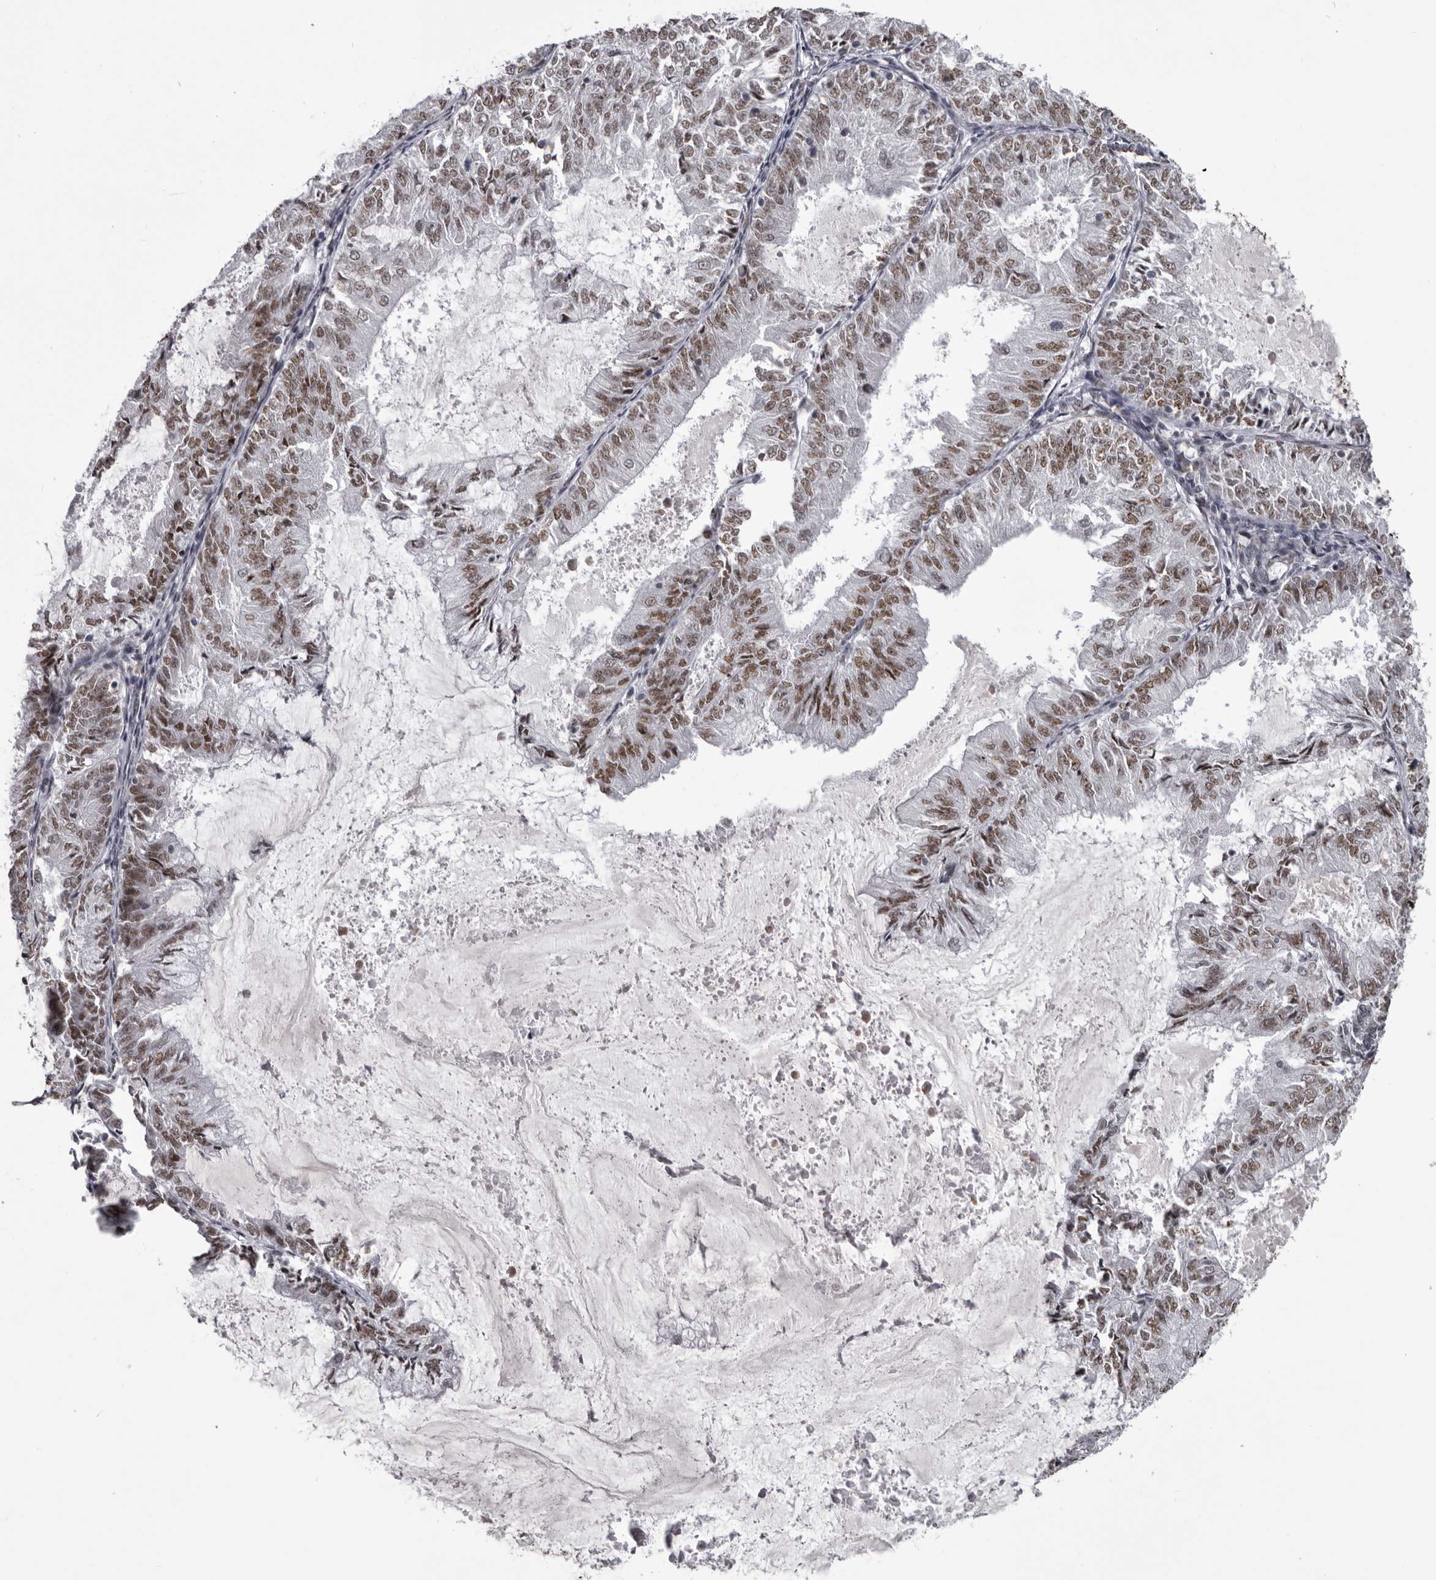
{"staining": {"intensity": "moderate", "quantity": ">75%", "location": "nuclear"}, "tissue": "endometrial cancer", "cell_type": "Tumor cells", "image_type": "cancer", "snomed": [{"axis": "morphology", "description": "Adenocarcinoma, NOS"}, {"axis": "topography", "description": "Endometrium"}], "caption": "A photomicrograph of human adenocarcinoma (endometrial) stained for a protein shows moderate nuclear brown staining in tumor cells. (Brightfield microscopy of DAB IHC at high magnification).", "gene": "NUMA1", "patient": {"sex": "female", "age": 57}}